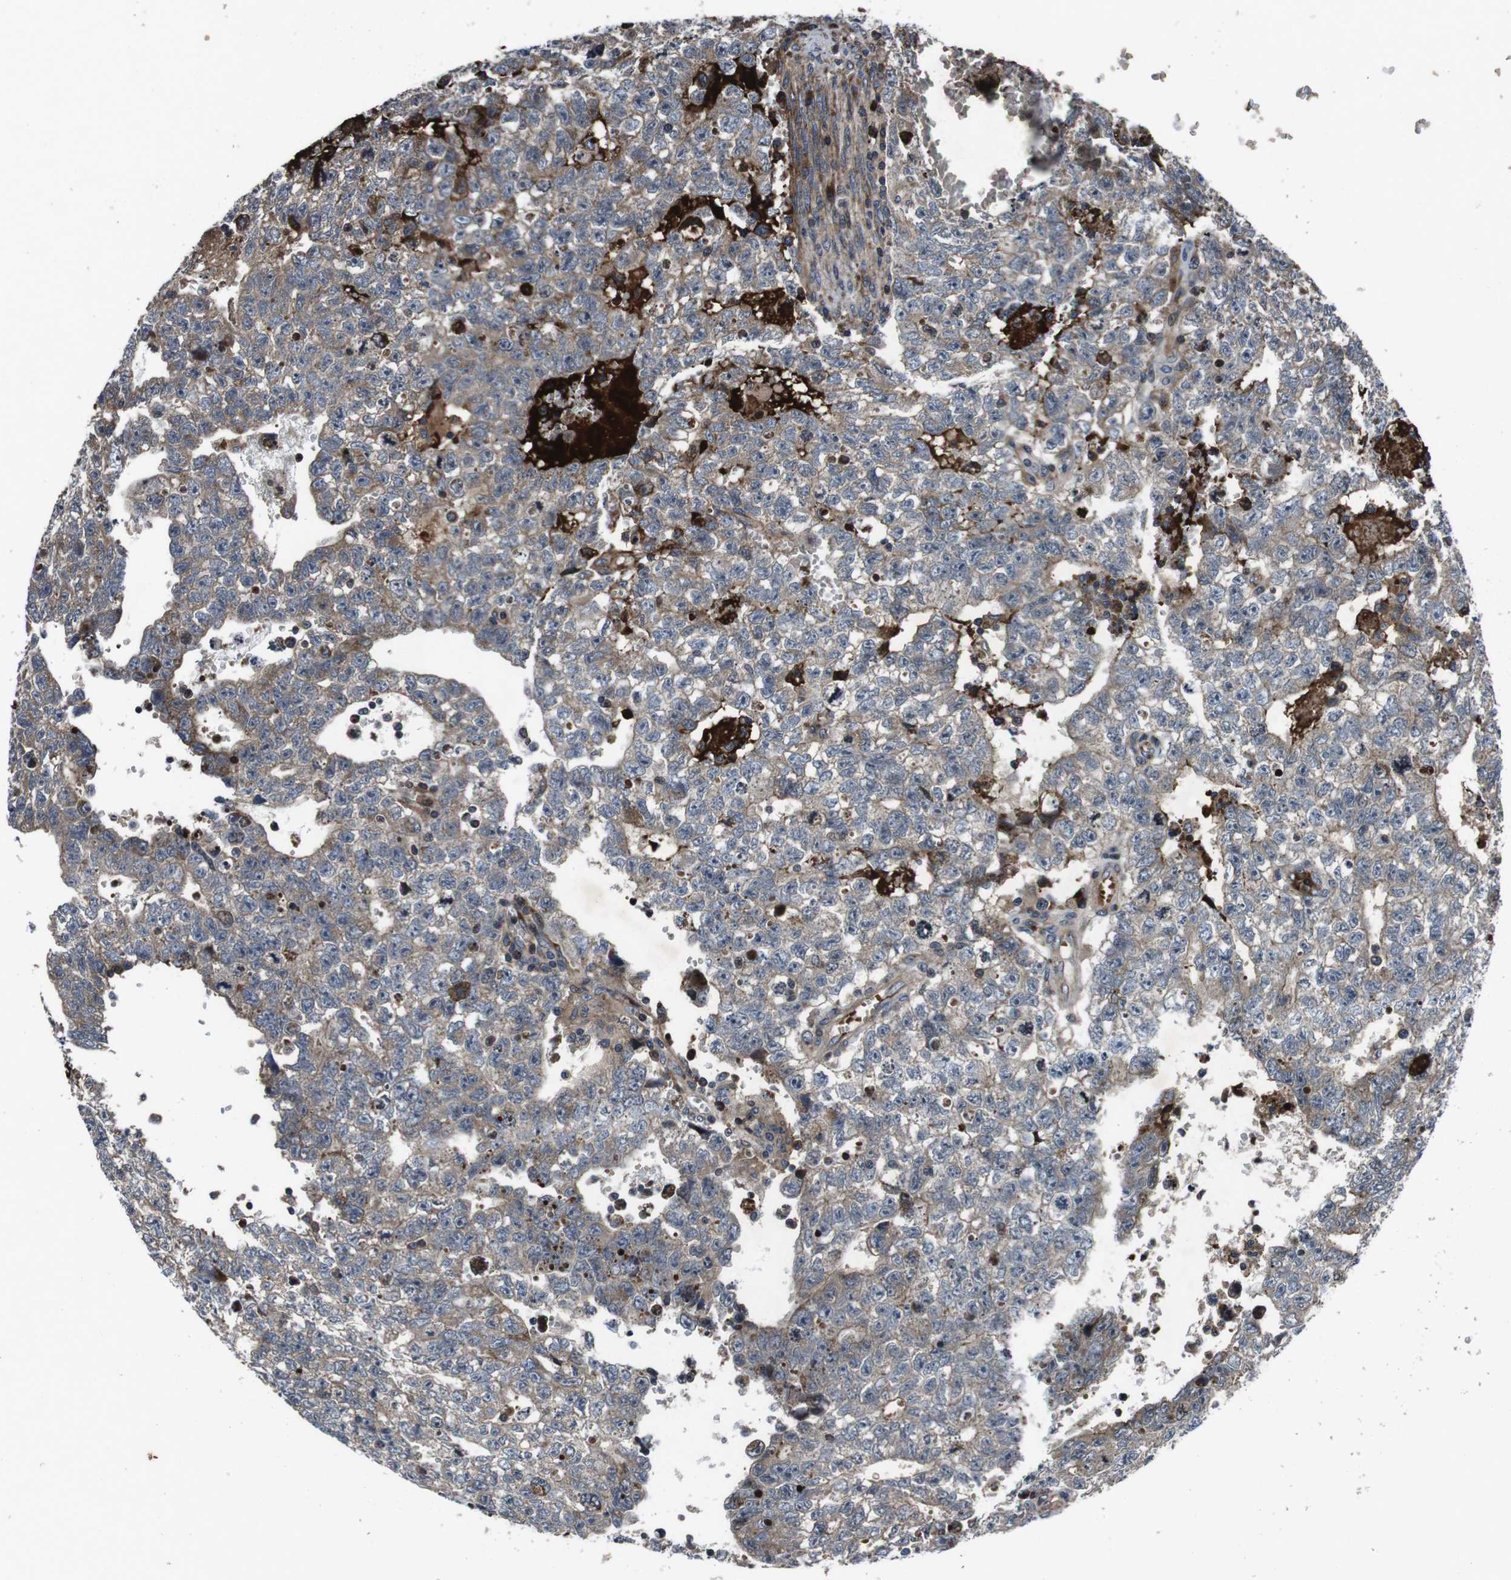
{"staining": {"intensity": "moderate", "quantity": "25%-75%", "location": "cytoplasmic/membranous"}, "tissue": "testis cancer", "cell_type": "Tumor cells", "image_type": "cancer", "snomed": [{"axis": "morphology", "description": "Seminoma, NOS"}, {"axis": "morphology", "description": "Carcinoma, Embryonal, NOS"}, {"axis": "topography", "description": "Testis"}], "caption": "Human testis cancer stained with a protein marker reveals moderate staining in tumor cells.", "gene": "SMYD3", "patient": {"sex": "male", "age": 38}}